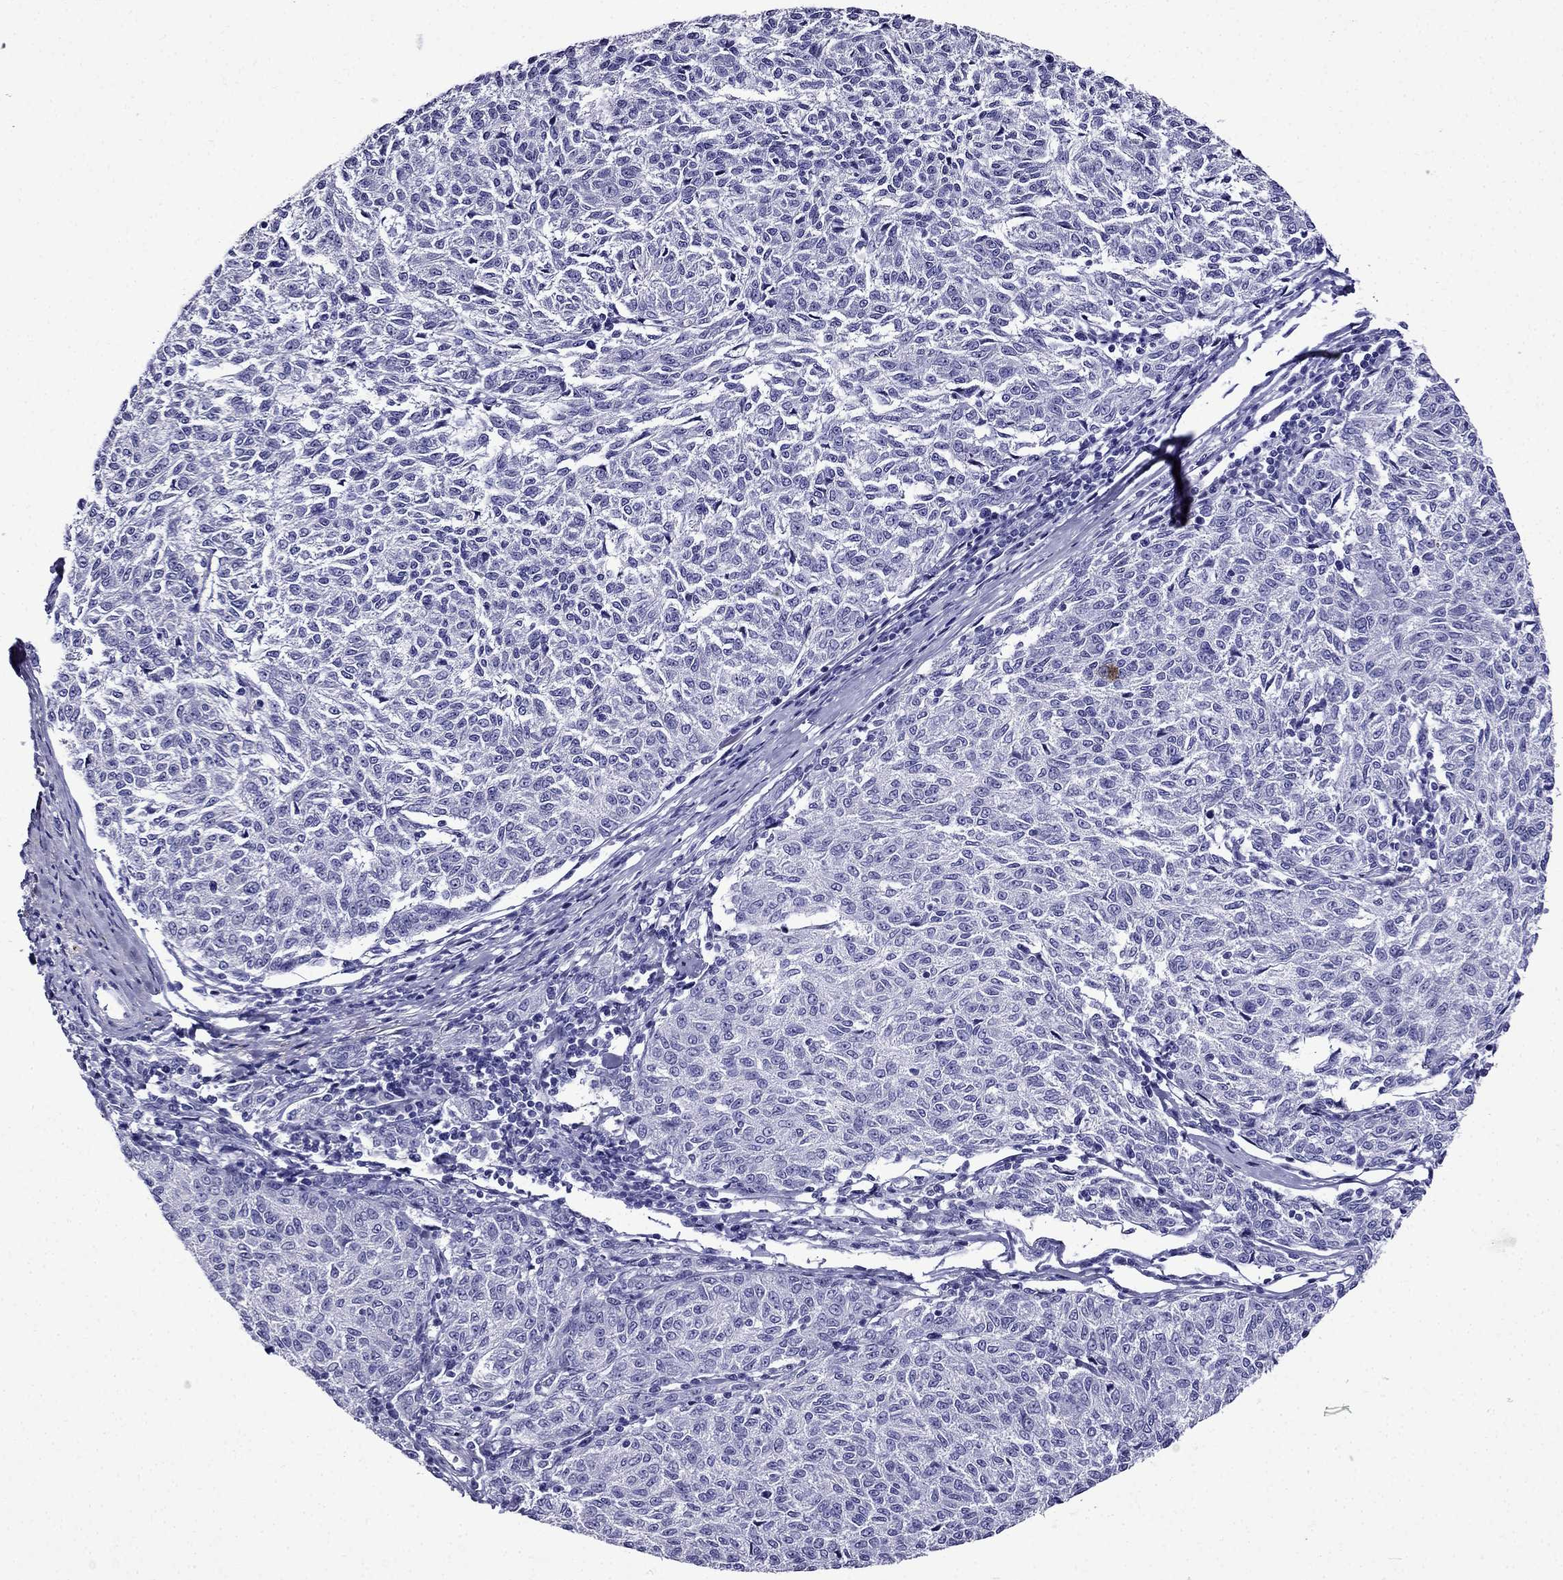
{"staining": {"intensity": "negative", "quantity": "none", "location": "none"}, "tissue": "melanoma", "cell_type": "Tumor cells", "image_type": "cancer", "snomed": [{"axis": "morphology", "description": "Malignant melanoma, NOS"}, {"axis": "topography", "description": "Skin"}], "caption": "Melanoma was stained to show a protein in brown. There is no significant staining in tumor cells. Nuclei are stained in blue.", "gene": "ERC2", "patient": {"sex": "female", "age": 72}}